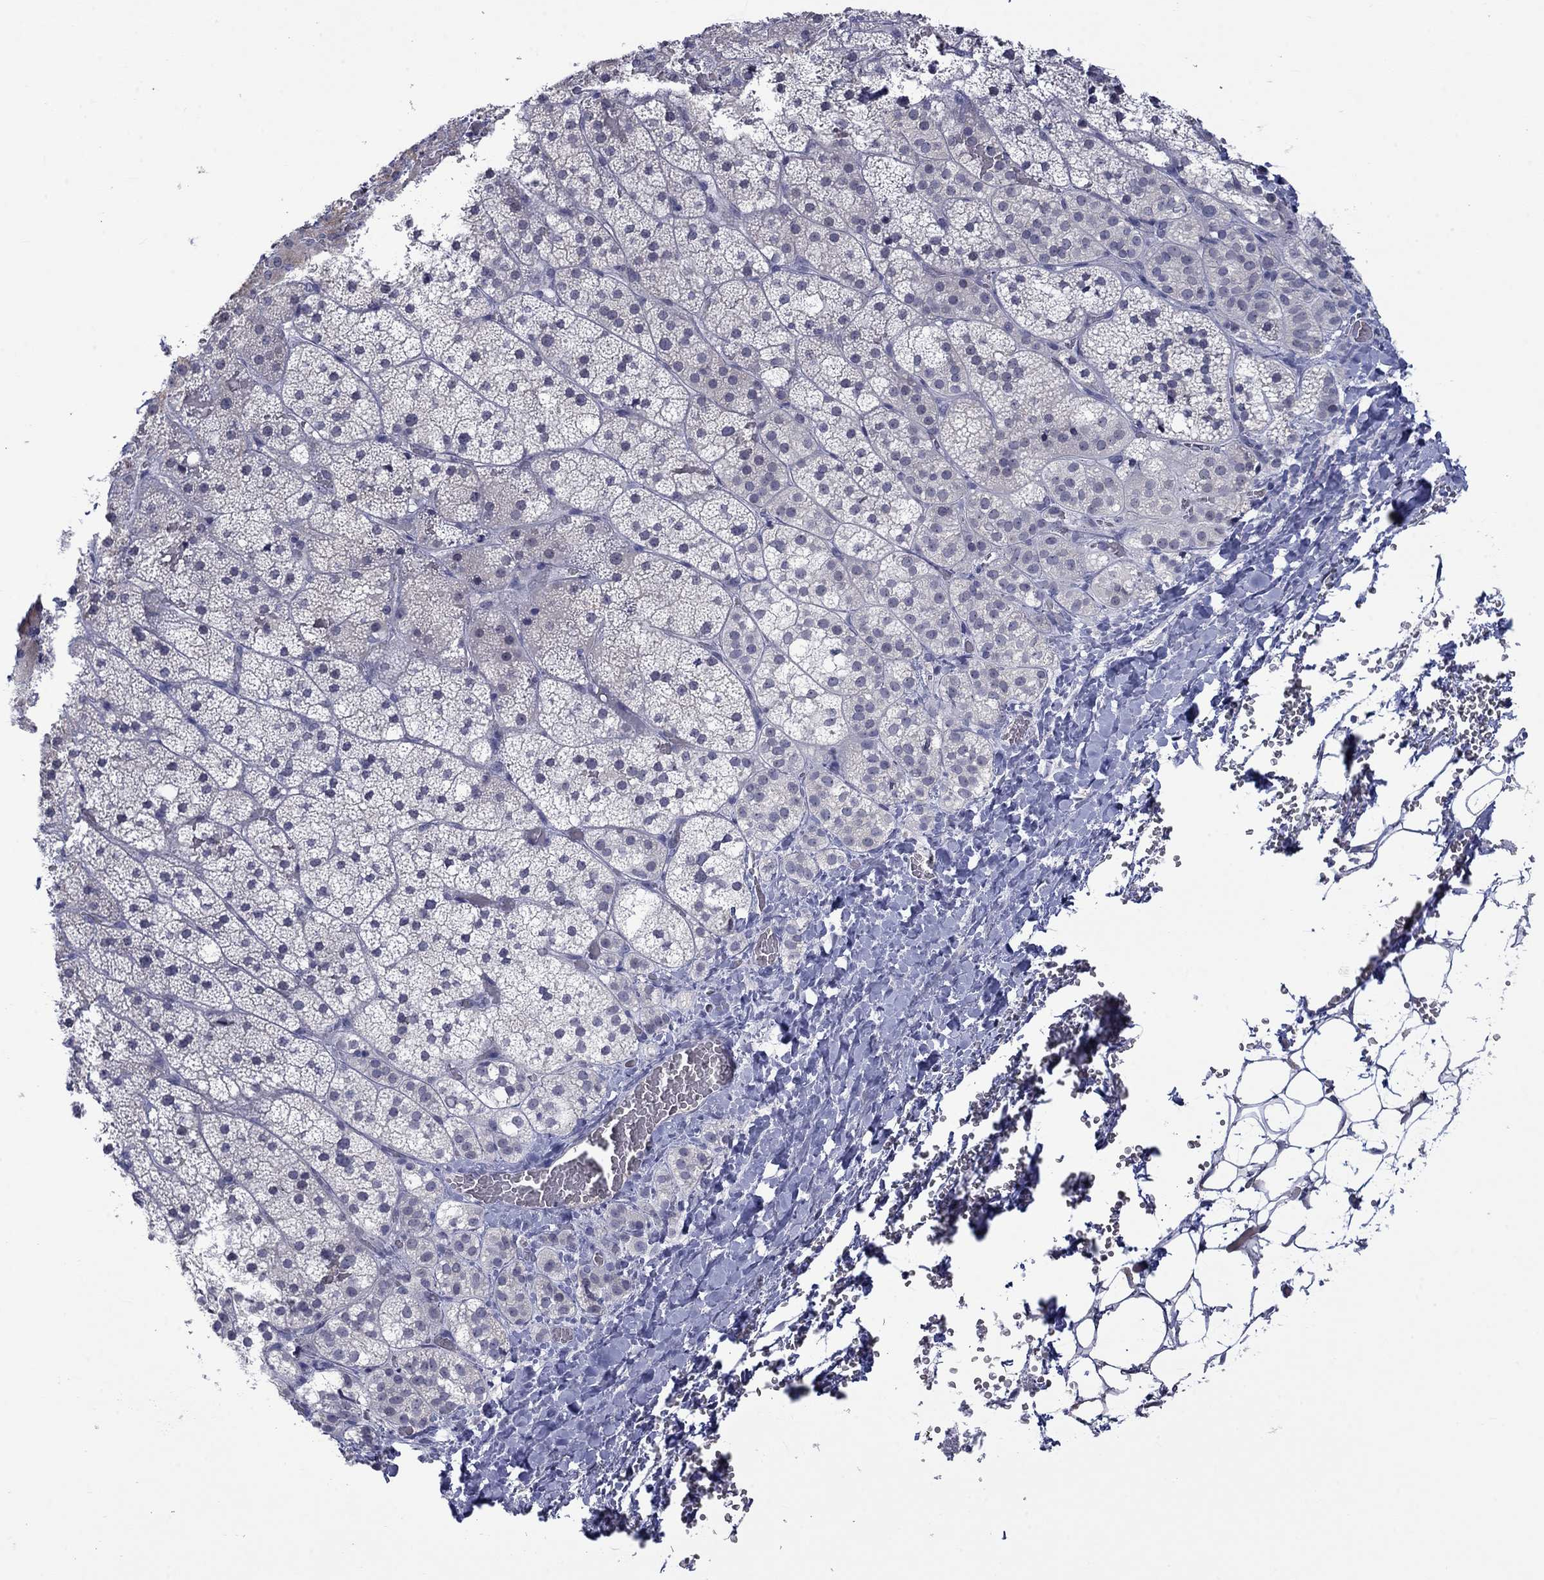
{"staining": {"intensity": "weak", "quantity": "<25%", "location": "cytoplasmic/membranous"}, "tissue": "adrenal gland", "cell_type": "Glandular cells", "image_type": "normal", "snomed": [{"axis": "morphology", "description": "Normal tissue, NOS"}, {"axis": "topography", "description": "Adrenal gland"}], "caption": "Immunohistochemistry of benign human adrenal gland exhibits no positivity in glandular cells. Nuclei are stained in blue.", "gene": "NSMF", "patient": {"sex": "male", "age": 53}}